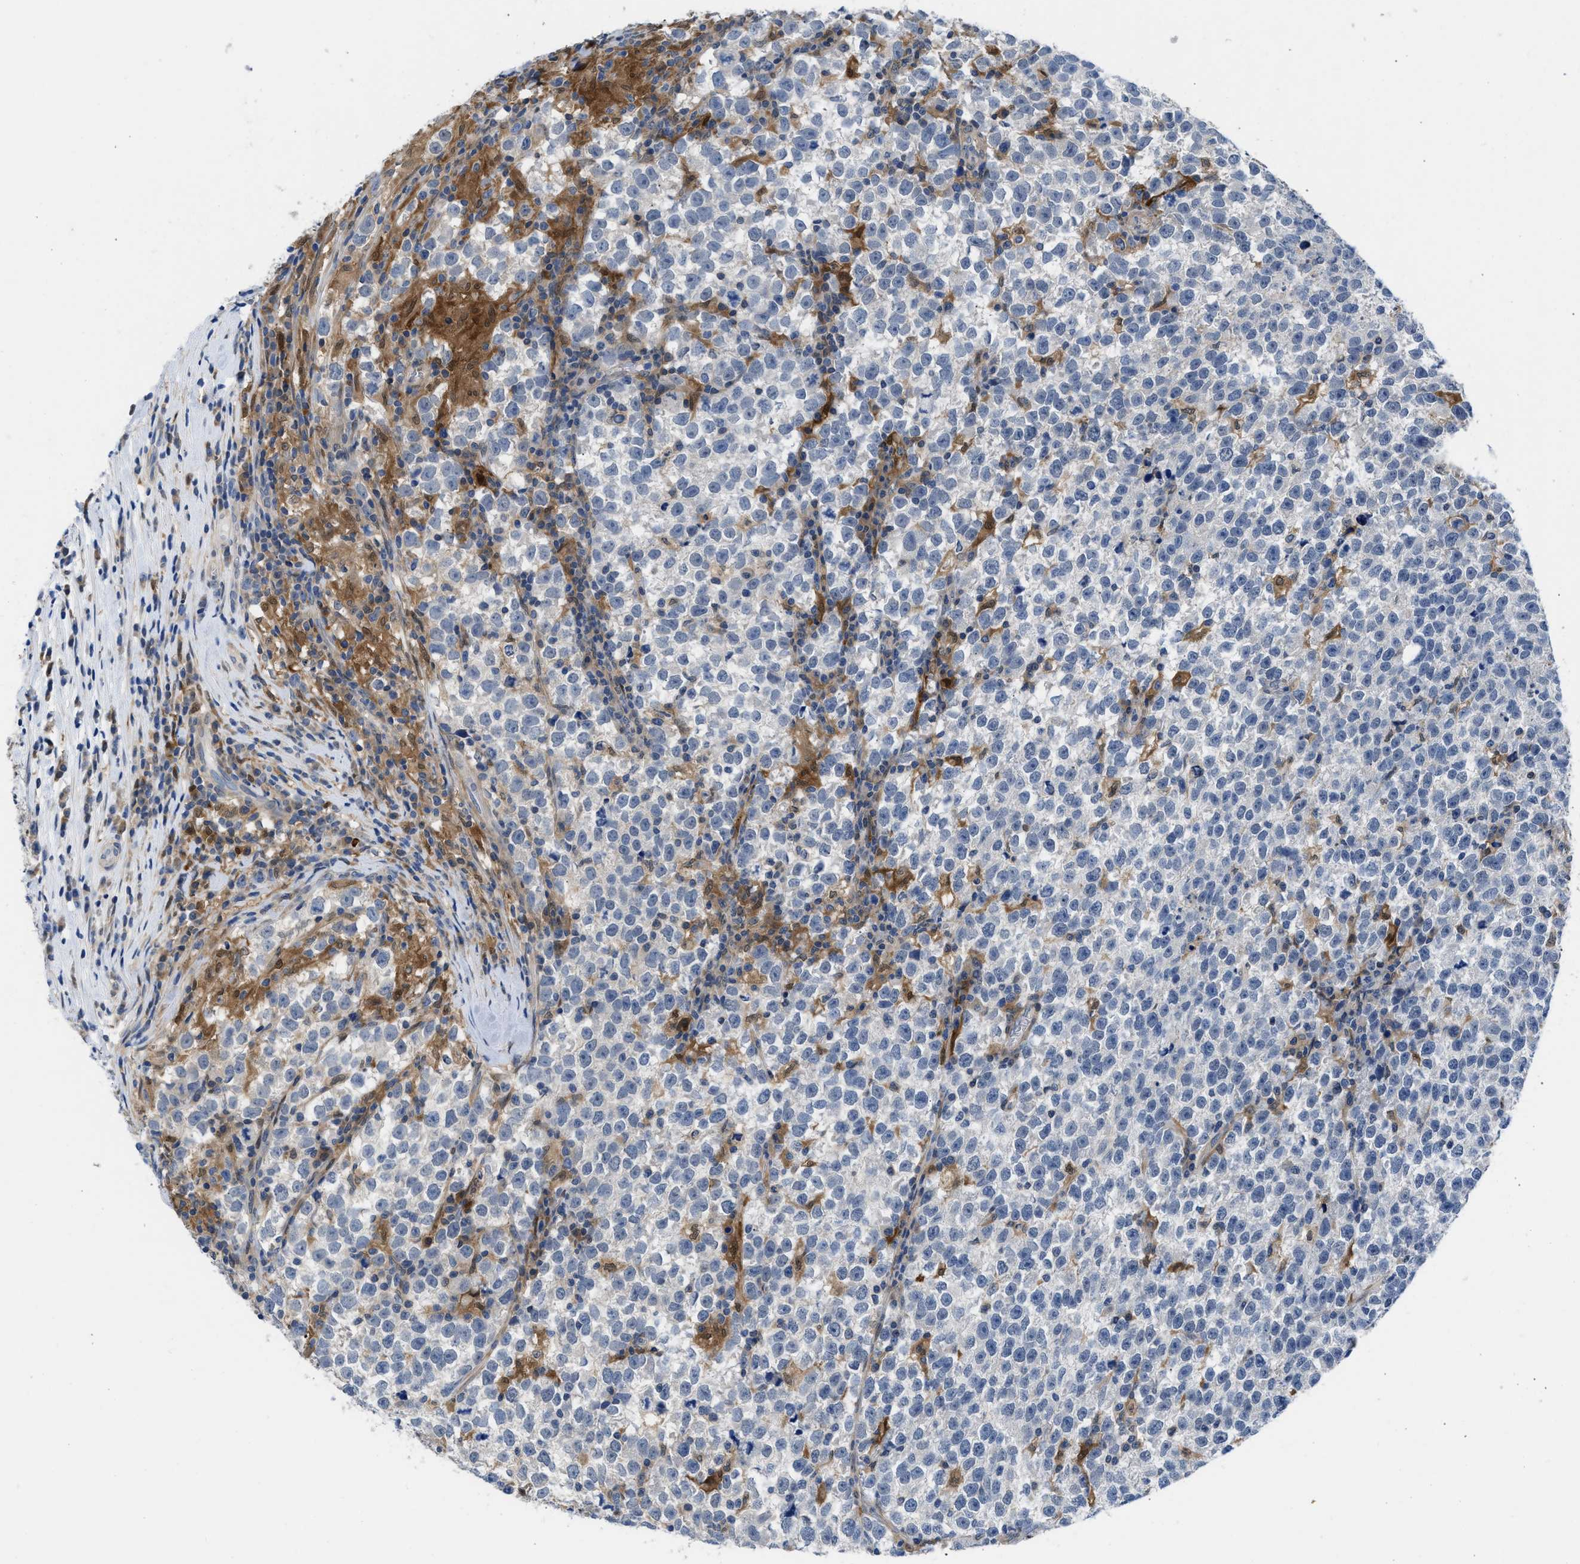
{"staining": {"intensity": "negative", "quantity": "none", "location": "none"}, "tissue": "testis cancer", "cell_type": "Tumor cells", "image_type": "cancer", "snomed": [{"axis": "morphology", "description": "Normal tissue, NOS"}, {"axis": "morphology", "description": "Seminoma, NOS"}, {"axis": "topography", "description": "Testis"}], "caption": "IHC micrograph of neoplastic tissue: testis cancer (seminoma) stained with DAB (3,3'-diaminobenzidine) demonstrates no significant protein expression in tumor cells. Nuclei are stained in blue.", "gene": "CBR1", "patient": {"sex": "male", "age": 43}}